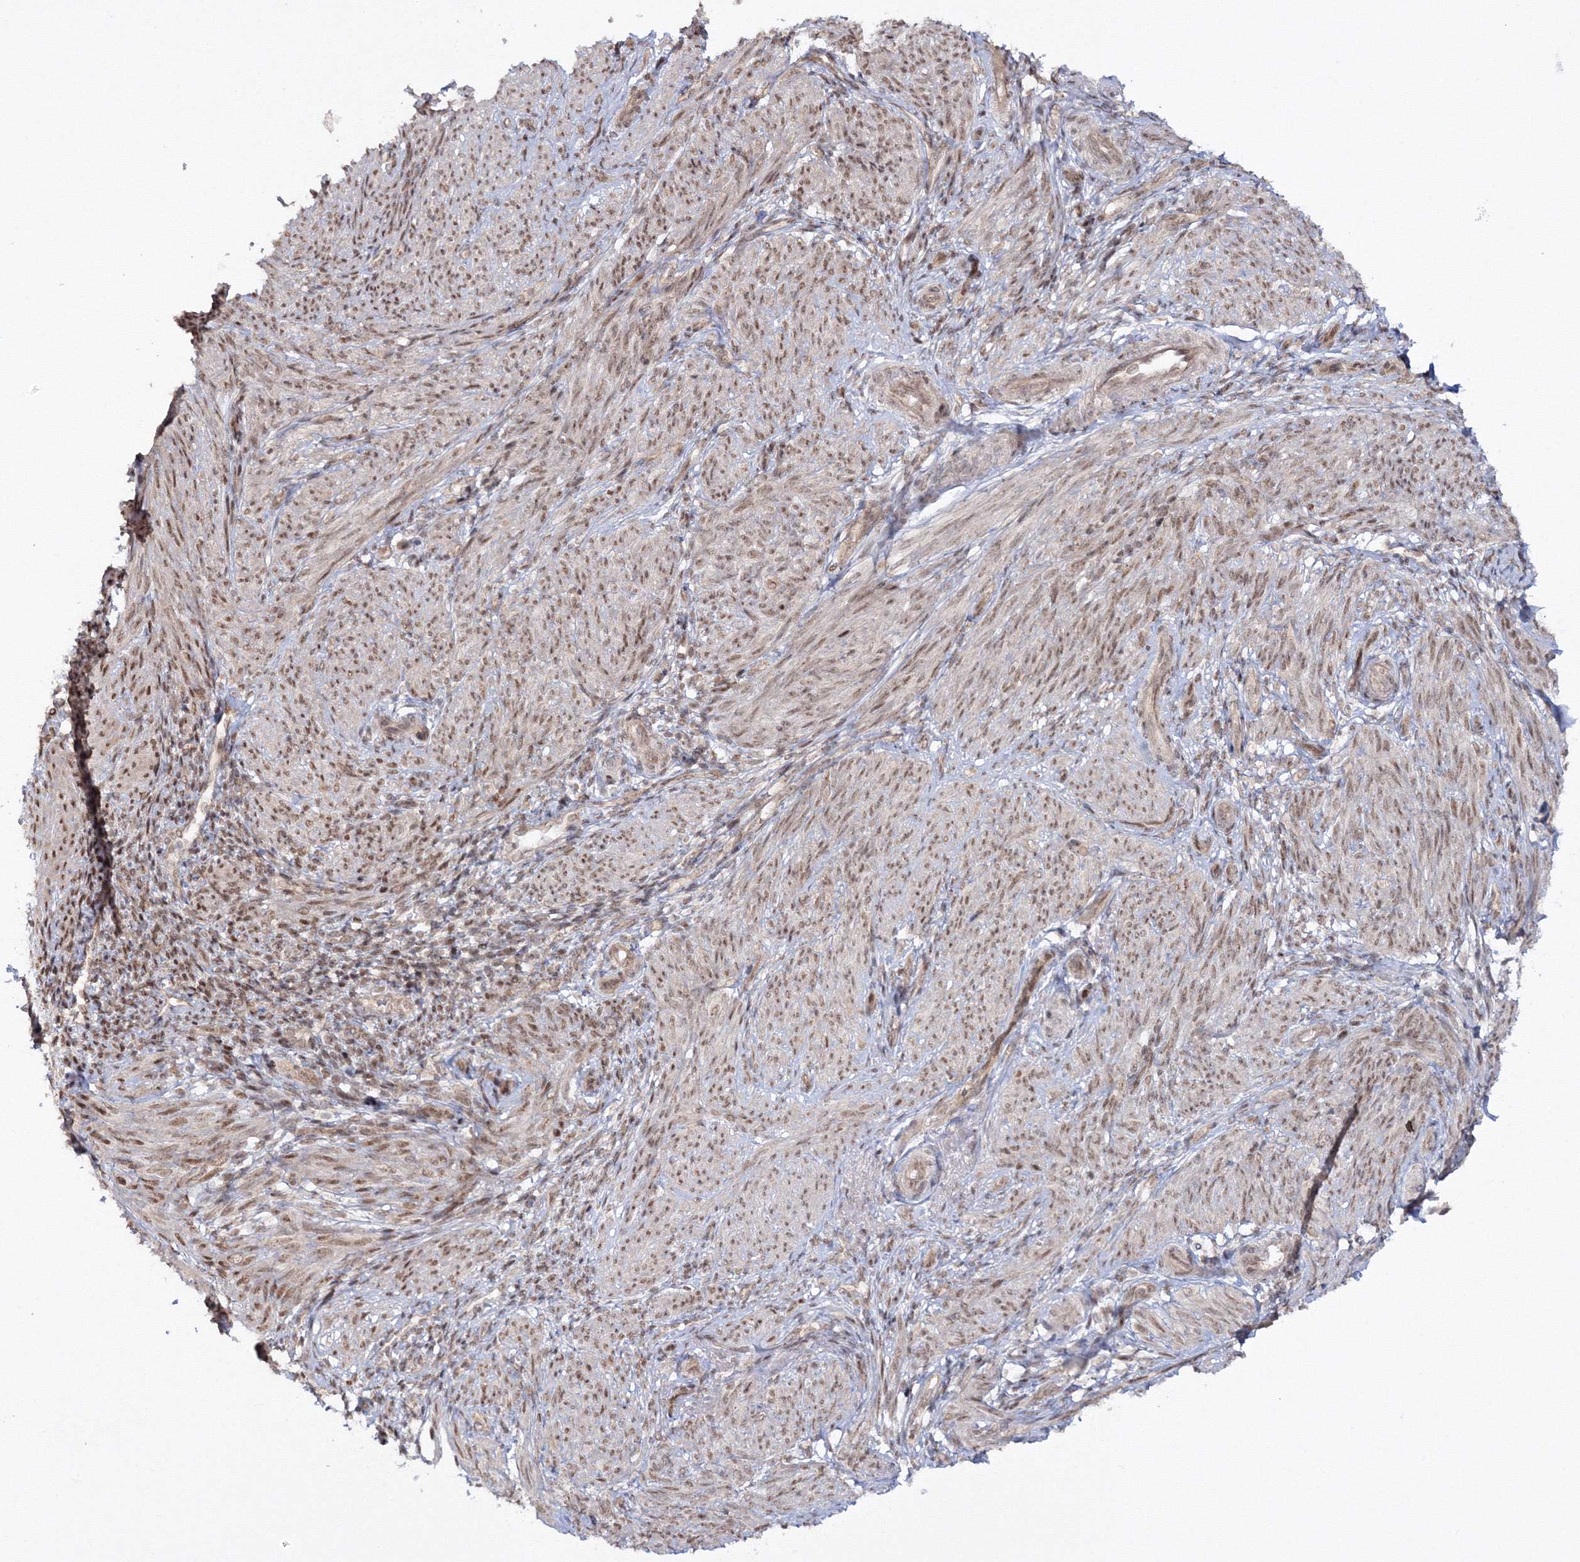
{"staining": {"intensity": "moderate", "quantity": "25%-75%", "location": "cytoplasmic/membranous,nuclear"}, "tissue": "smooth muscle", "cell_type": "Smooth muscle cells", "image_type": "normal", "snomed": [{"axis": "morphology", "description": "Normal tissue, NOS"}, {"axis": "topography", "description": "Smooth muscle"}], "caption": "Moderate cytoplasmic/membranous,nuclear positivity for a protein is present in about 25%-75% of smooth muscle cells of normal smooth muscle using IHC.", "gene": "ZFAND6", "patient": {"sex": "female", "age": 39}}